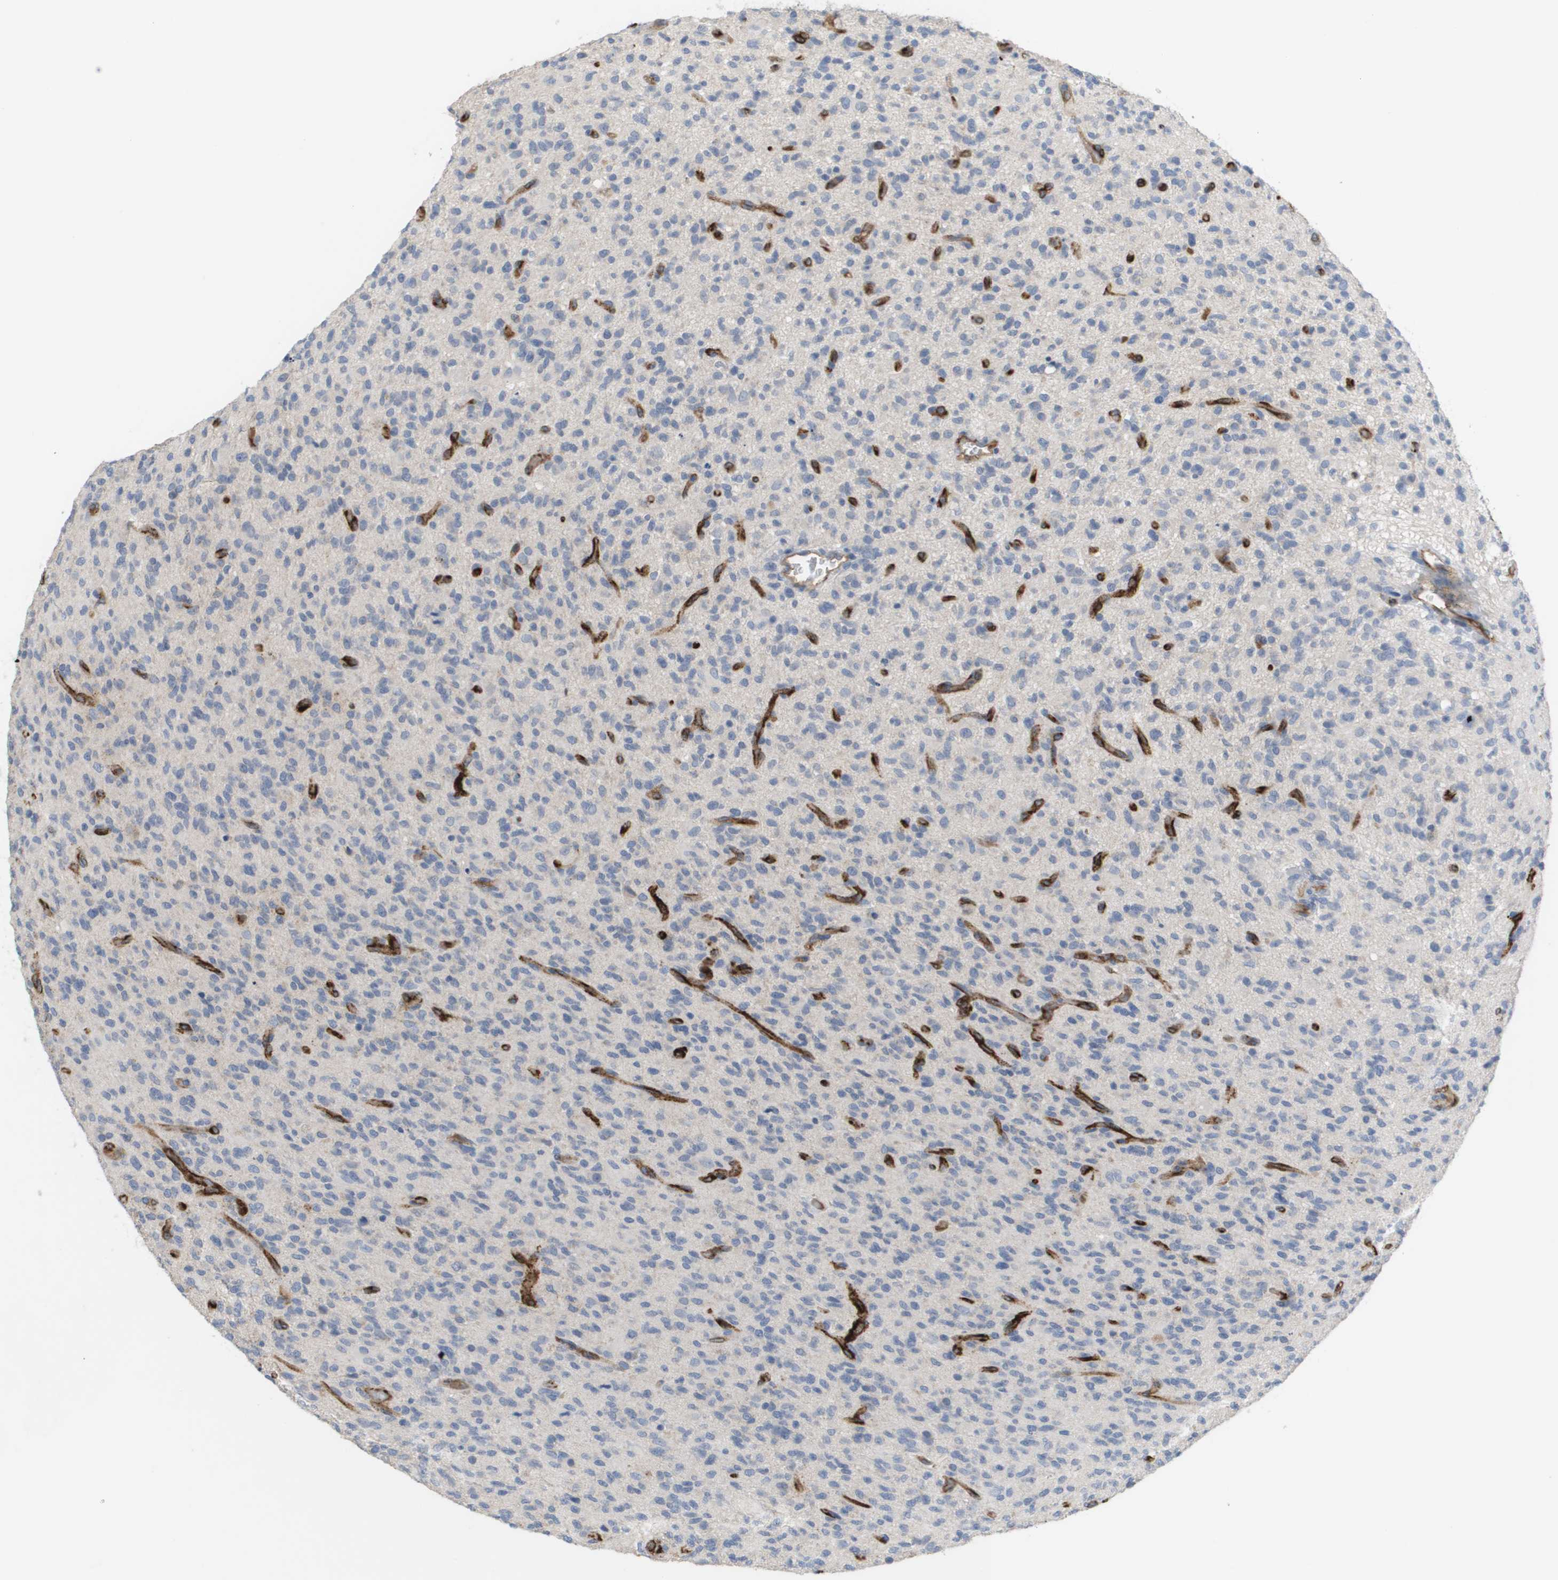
{"staining": {"intensity": "negative", "quantity": "none", "location": "none"}, "tissue": "glioma", "cell_type": "Tumor cells", "image_type": "cancer", "snomed": [{"axis": "morphology", "description": "Glioma, malignant, High grade"}, {"axis": "topography", "description": "Brain"}], "caption": "IHC of glioma exhibits no expression in tumor cells. The staining is performed using DAB brown chromogen with nuclei counter-stained in using hematoxylin.", "gene": "ANGPT2", "patient": {"sex": "male", "age": 71}}